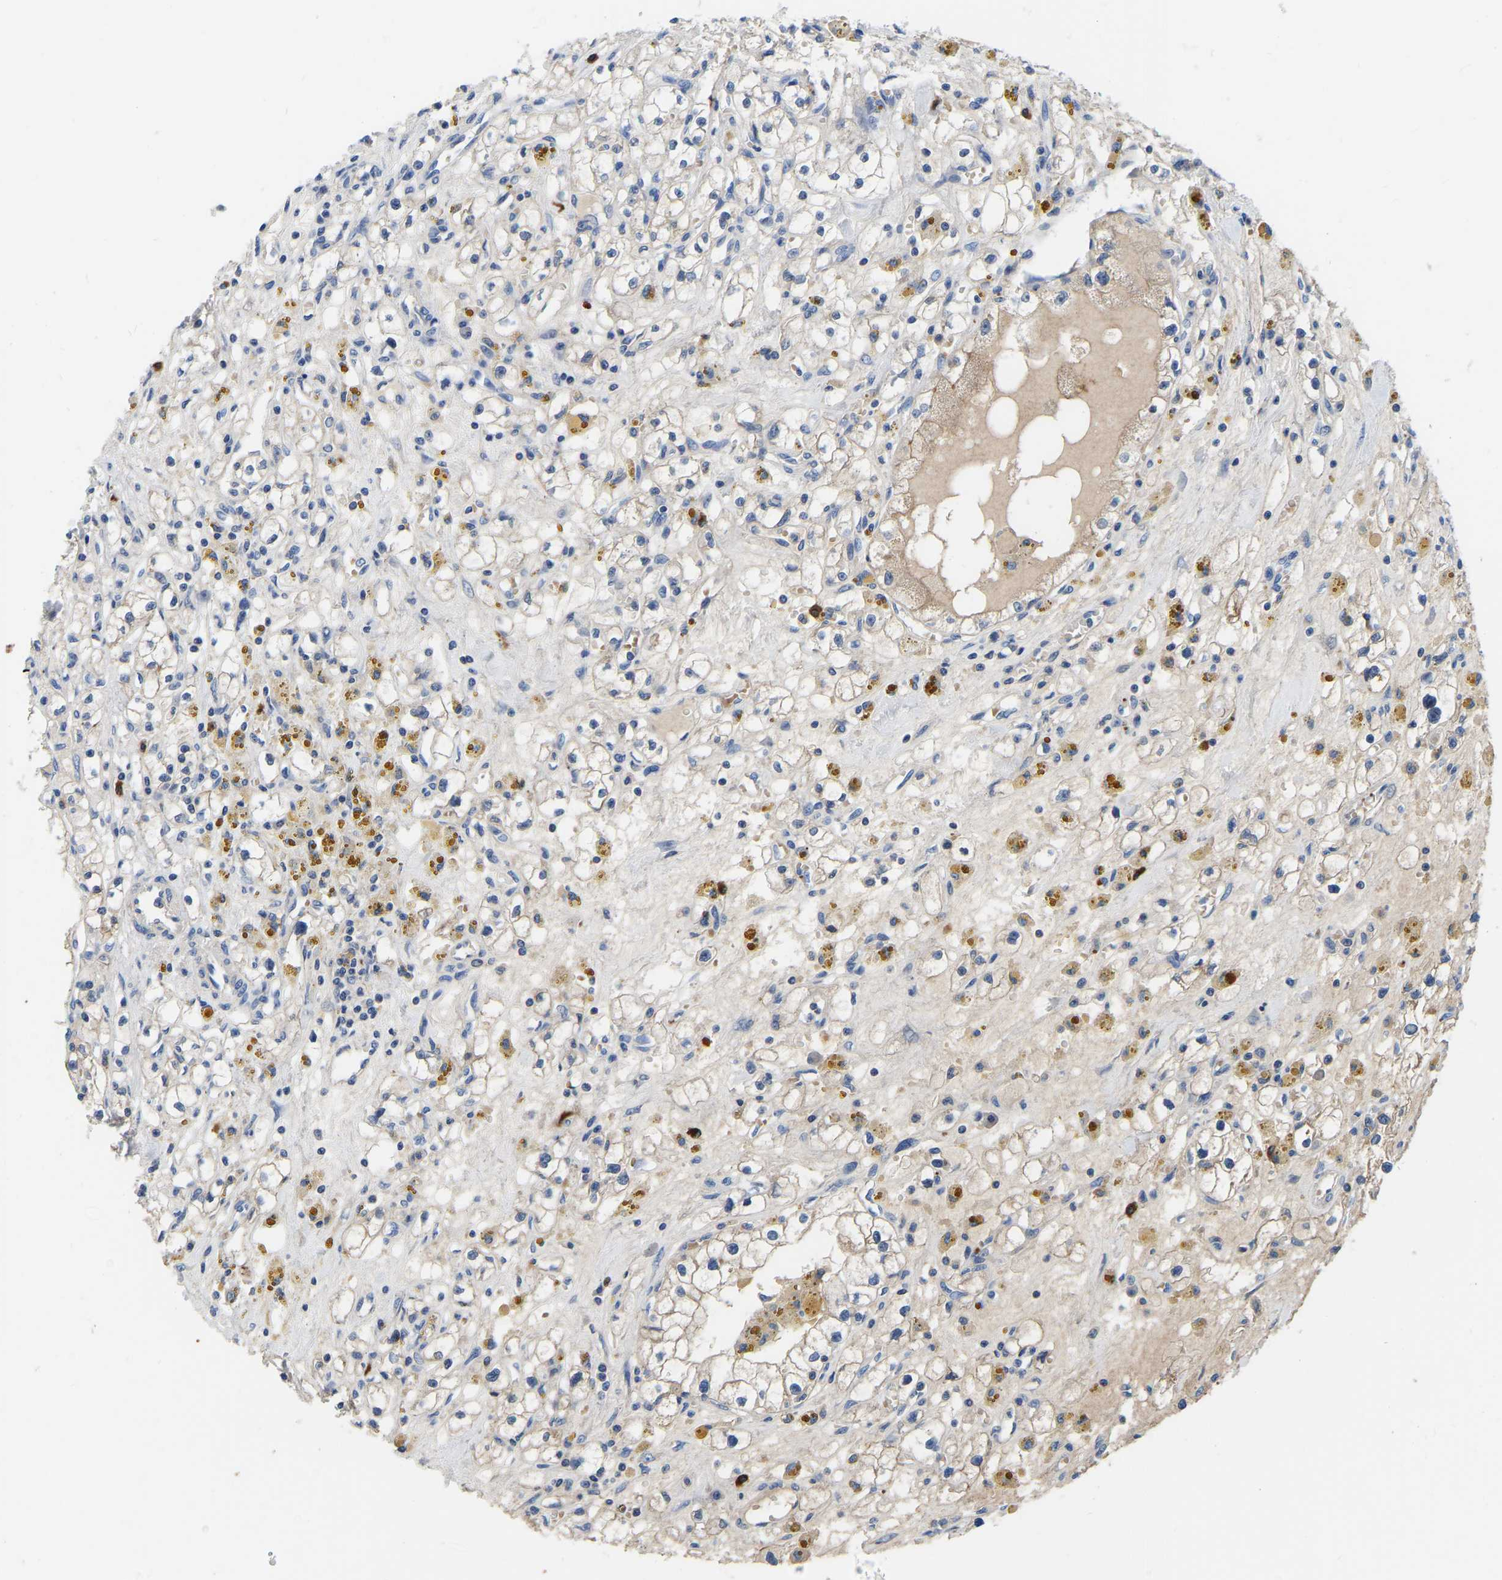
{"staining": {"intensity": "negative", "quantity": "none", "location": "none"}, "tissue": "renal cancer", "cell_type": "Tumor cells", "image_type": "cancer", "snomed": [{"axis": "morphology", "description": "Adenocarcinoma, NOS"}, {"axis": "topography", "description": "Kidney"}], "caption": "There is no significant staining in tumor cells of renal adenocarcinoma.", "gene": "RAB27B", "patient": {"sex": "male", "age": 56}}